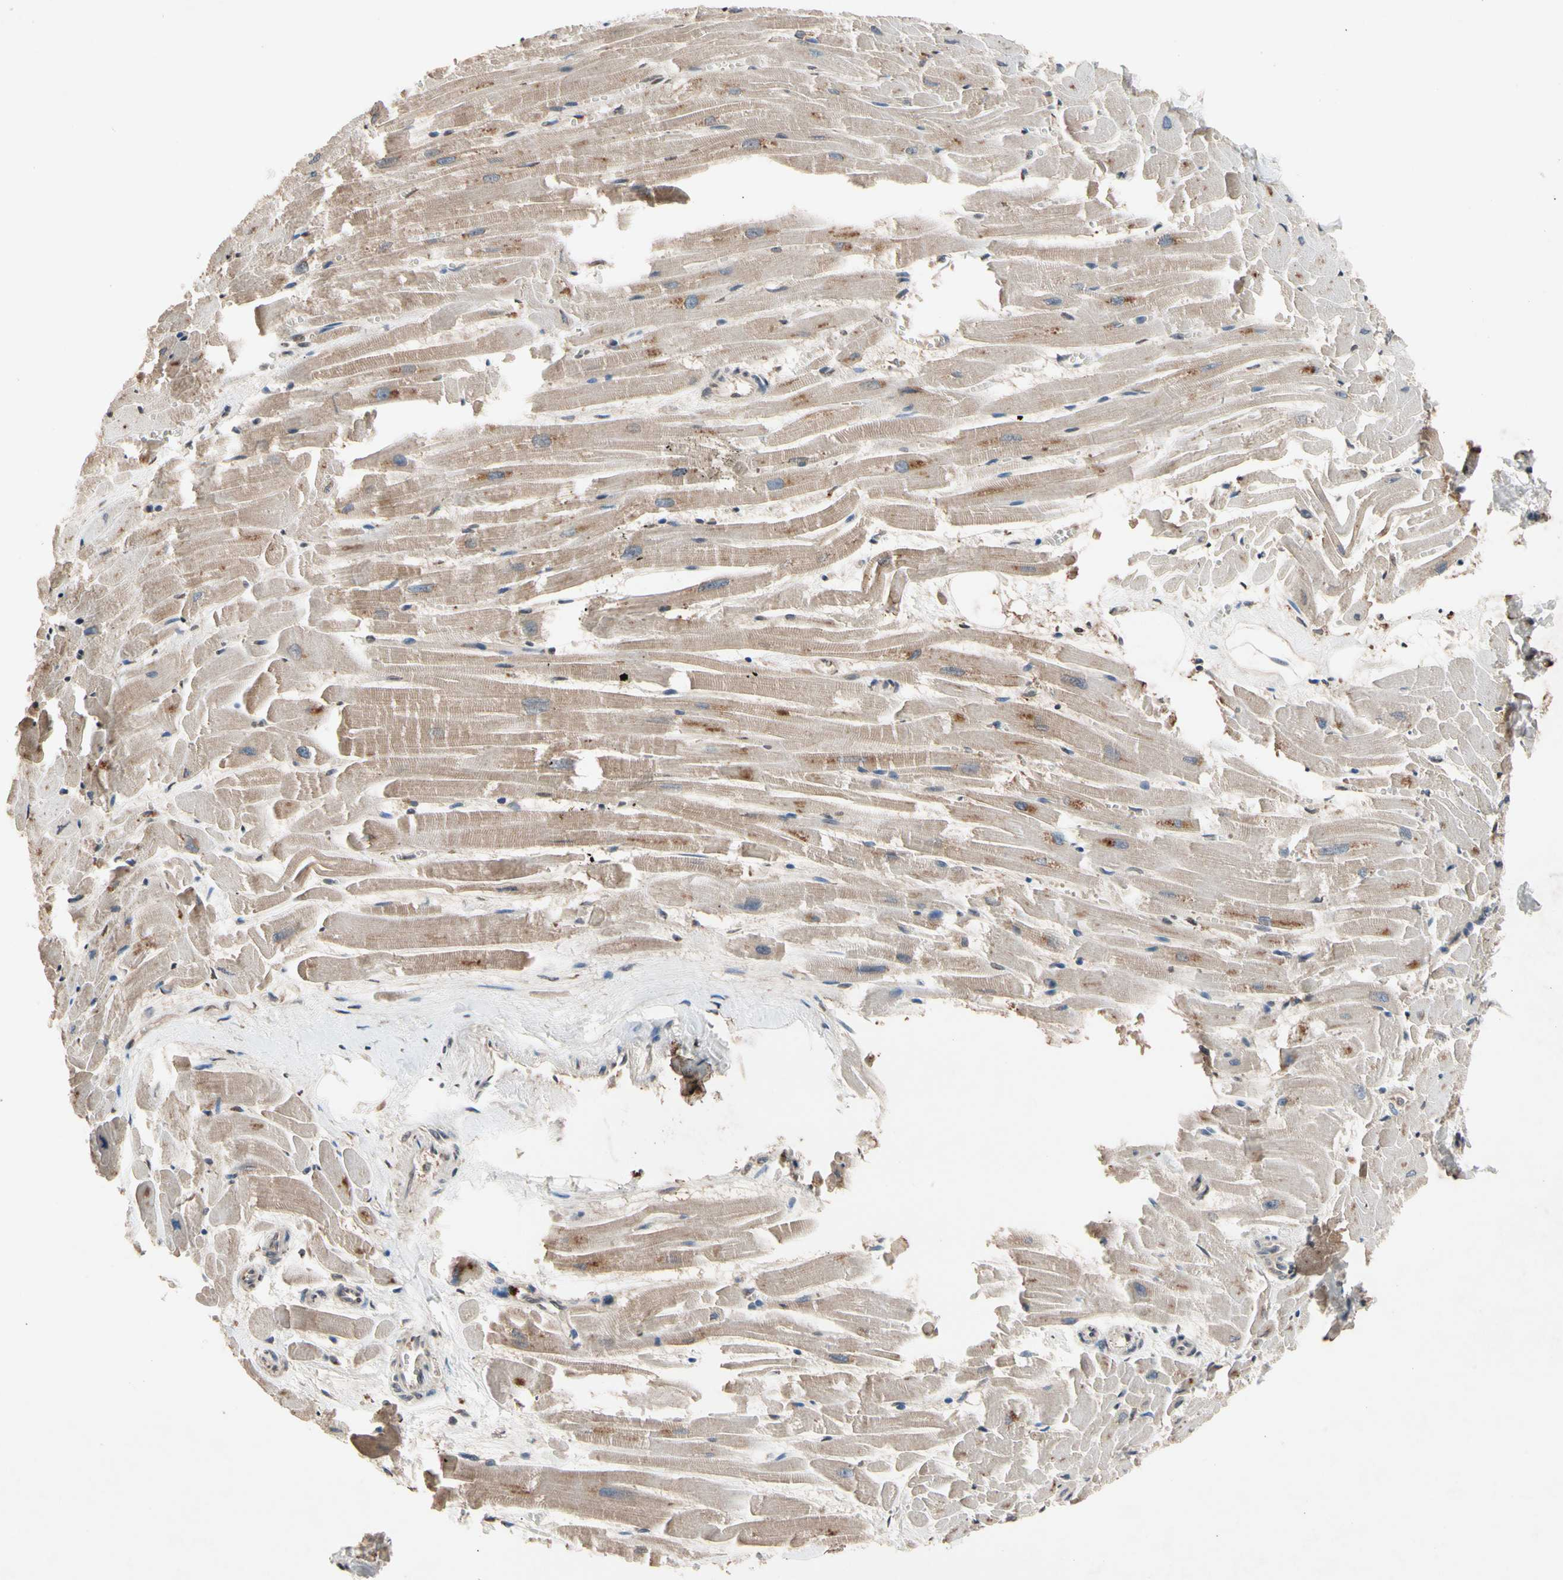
{"staining": {"intensity": "weak", "quantity": ">75%", "location": "cytoplasmic/membranous"}, "tissue": "heart muscle", "cell_type": "Cardiomyocytes", "image_type": "normal", "snomed": [{"axis": "morphology", "description": "Normal tissue, NOS"}, {"axis": "topography", "description": "Heart"}], "caption": "DAB (3,3'-diaminobenzidine) immunohistochemical staining of benign heart muscle demonstrates weak cytoplasmic/membranous protein positivity in about >75% of cardiomyocytes.", "gene": "PRDX4", "patient": {"sex": "female", "age": 19}}